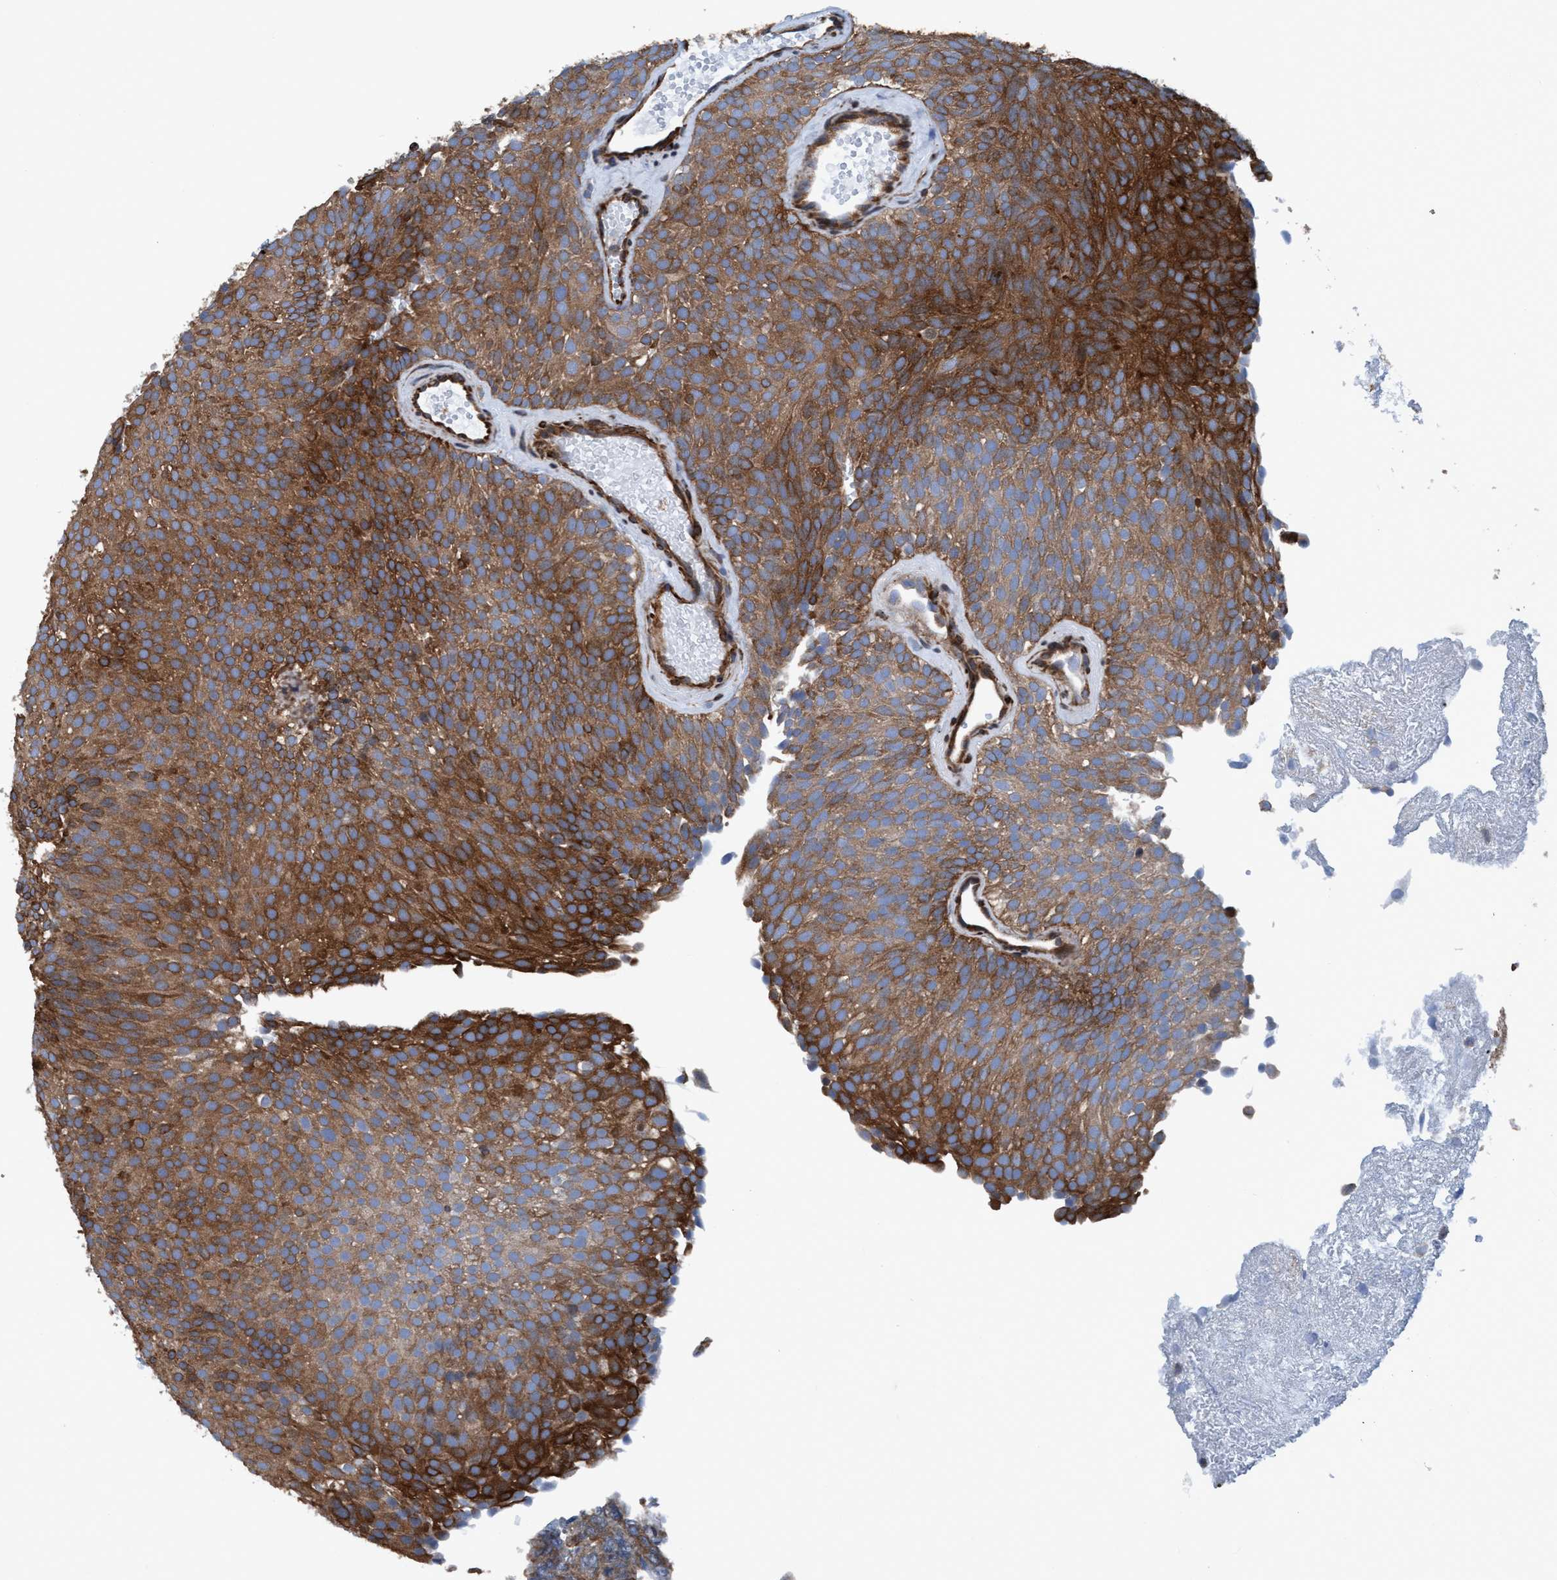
{"staining": {"intensity": "strong", "quantity": ">75%", "location": "cytoplasmic/membranous"}, "tissue": "urothelial cancer", "cell_type": "Tumor cells", "image_type": "cancer", "snomed": [{"axis": "morphology", "description": "Urothelial carcinoma, Low grade"}, {"axis": "topography", "description": "Urinary bladder"}], "caption": "Immunohistochemical staining of low-grade urothelial carcinoma displays high levels of strong cytoplasmic/membranous positivity in about >75% of tumor cells. (DAB (3,3'-diaminobenzidine) IHC with brightfield microscopy, high magnification).", "gene": "NMT1", "patient": {"sex": "male", "age": 78}}